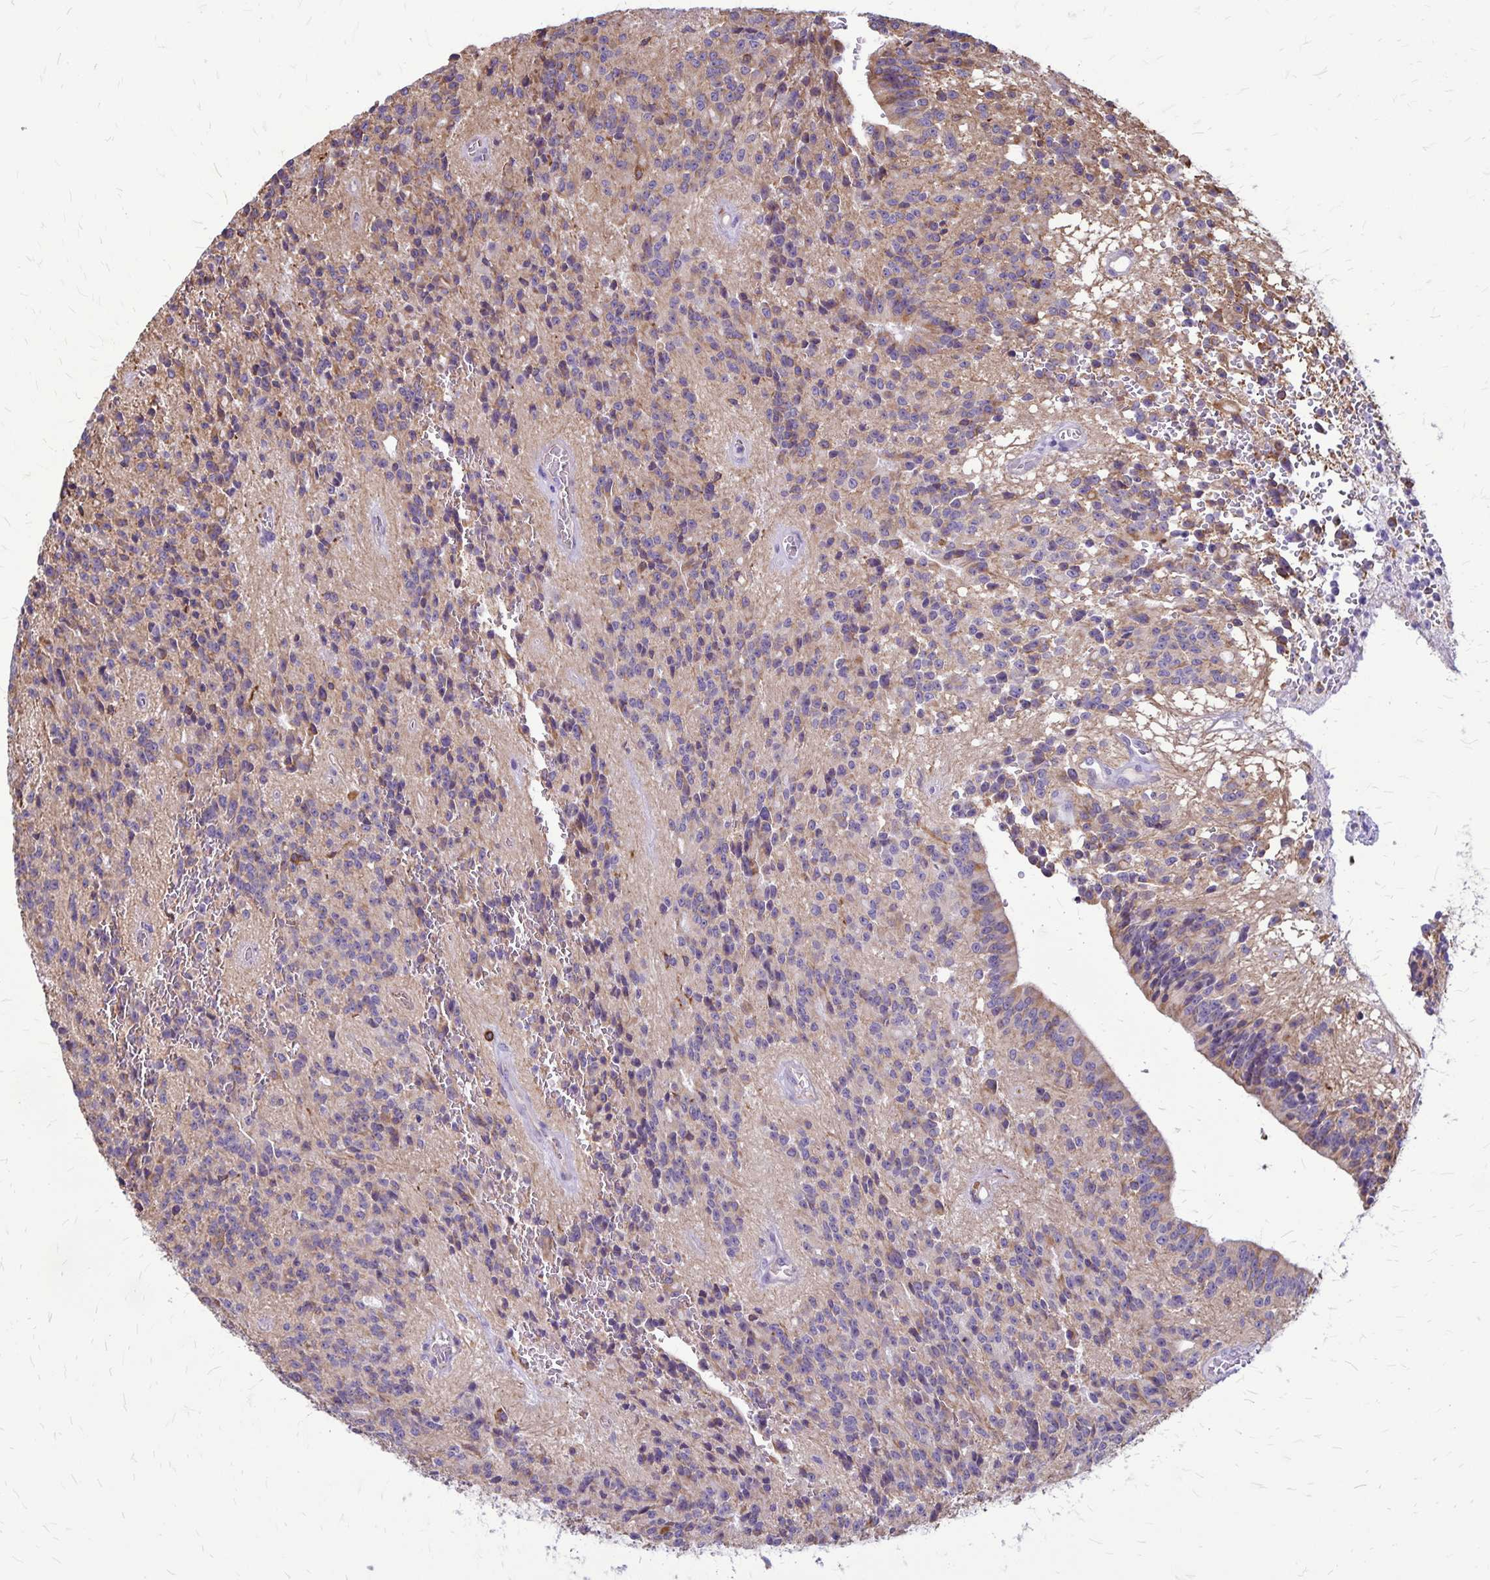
{"staining": {"intensity": "negative", "quantity": "none", "location": "none"}, "tissue": "glioma", "cell_type": "Tumor cells", "image_type": "cancer", "snomed": [{"axis": "morphology", "description": "Glioma, malignant, Low grade"}, {"axis": "topography", "description": "Brain"}], "caption": "Immunohistochemistry of malignant low-grade glioma demonstrates no positivity in tumor cells.", "gene": "RTN1", "patient": {"sex": "male", "age": 31}}